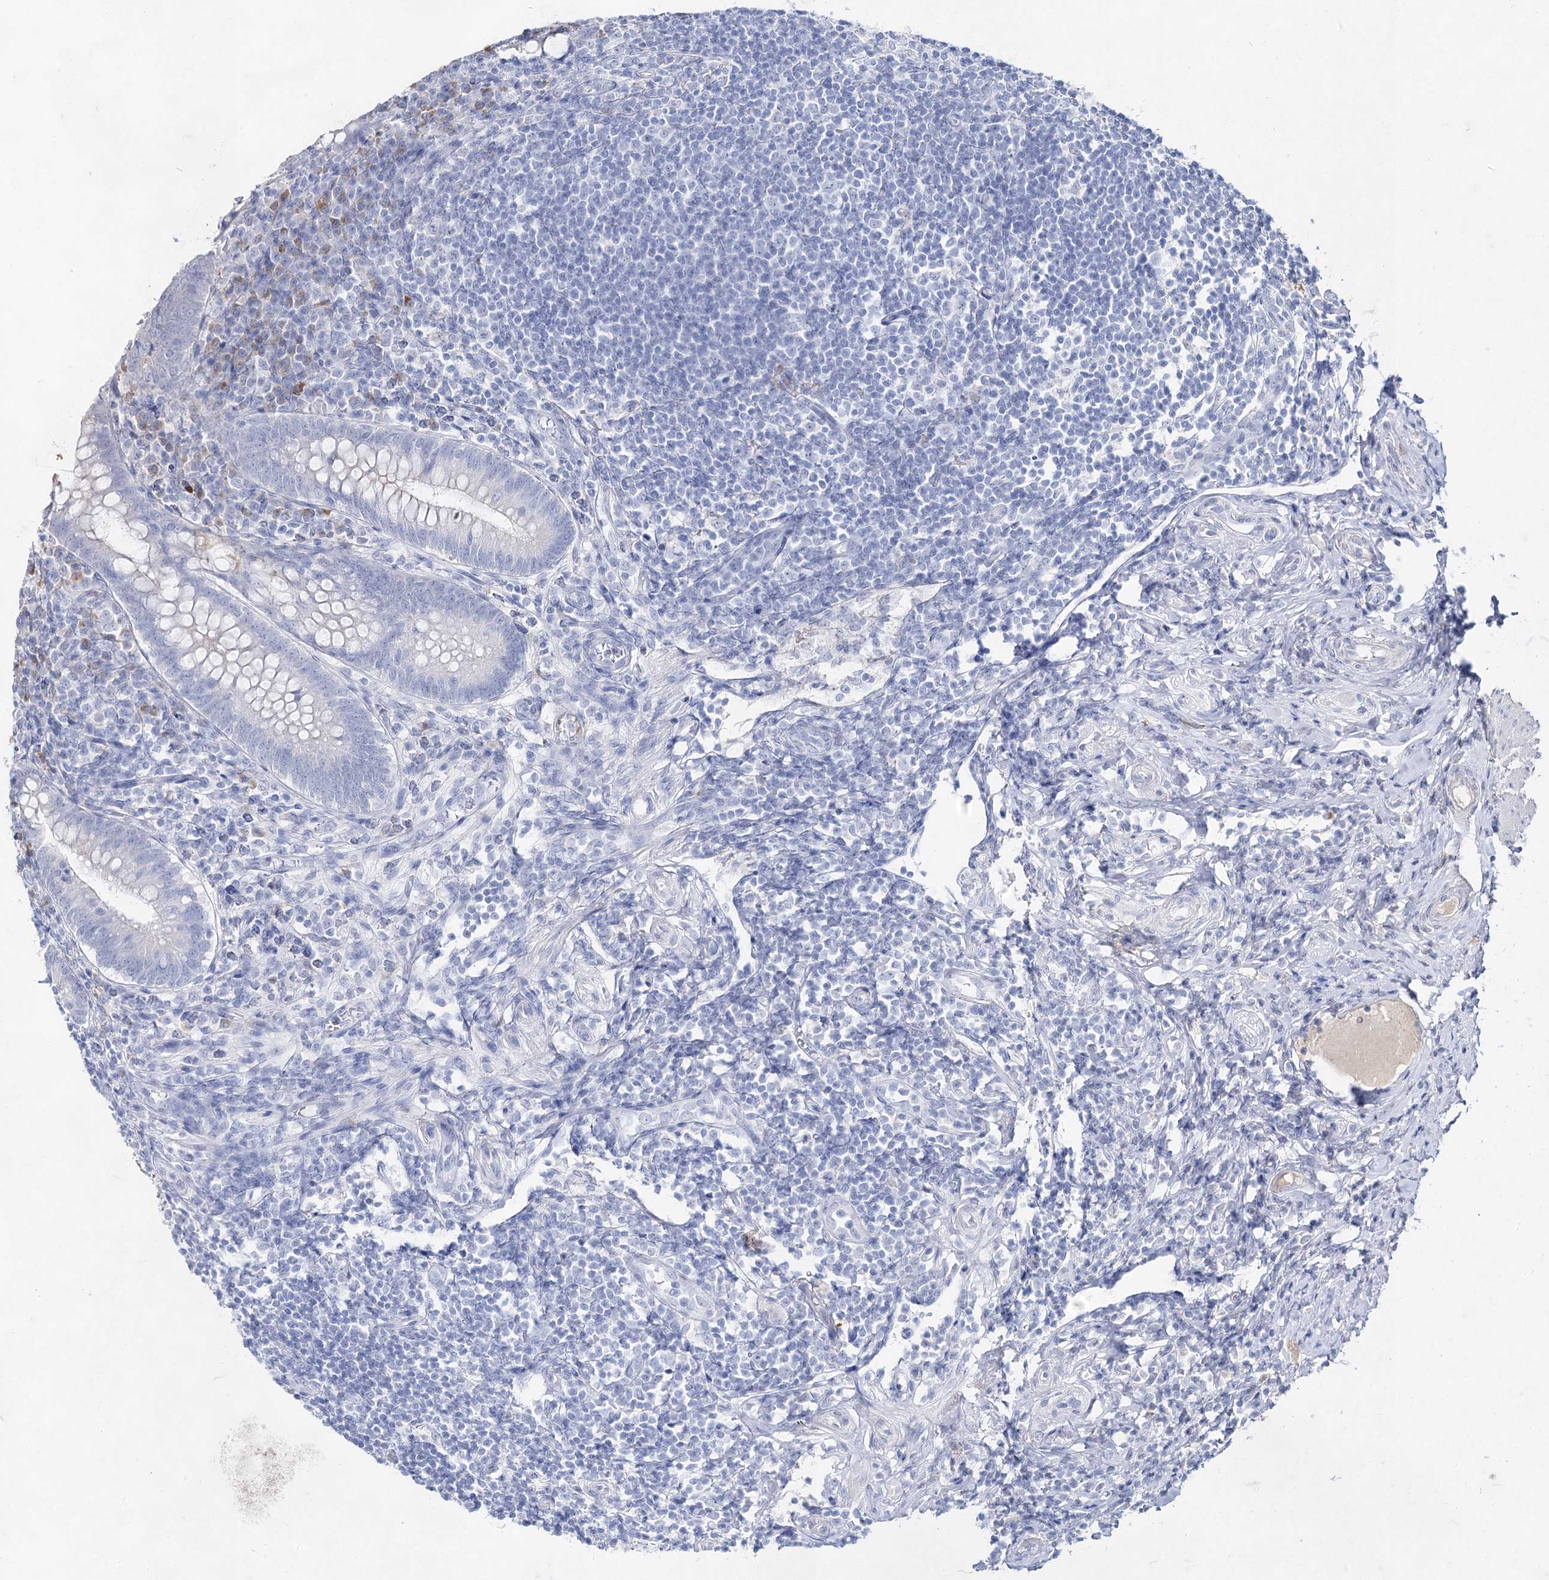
{"staining": {"intensity": "weak", "quantity": "<25%", "location": "cytoplasmic/membranous"}, "tissue": "appendix", "cell_type": "Glandular cells", "image_type": "normal", "snomed": [{"axis": "morphology", "description": "Normal tissue, NOS"}, {"axis": "topography", "description": "Appendix"}], "caption": "This is an immunohistochemistry image of normal human appendix. There is no positivity in glandular cells.", "gene": "ACRV1", "patient": {"sex": "female", "age": 33}}